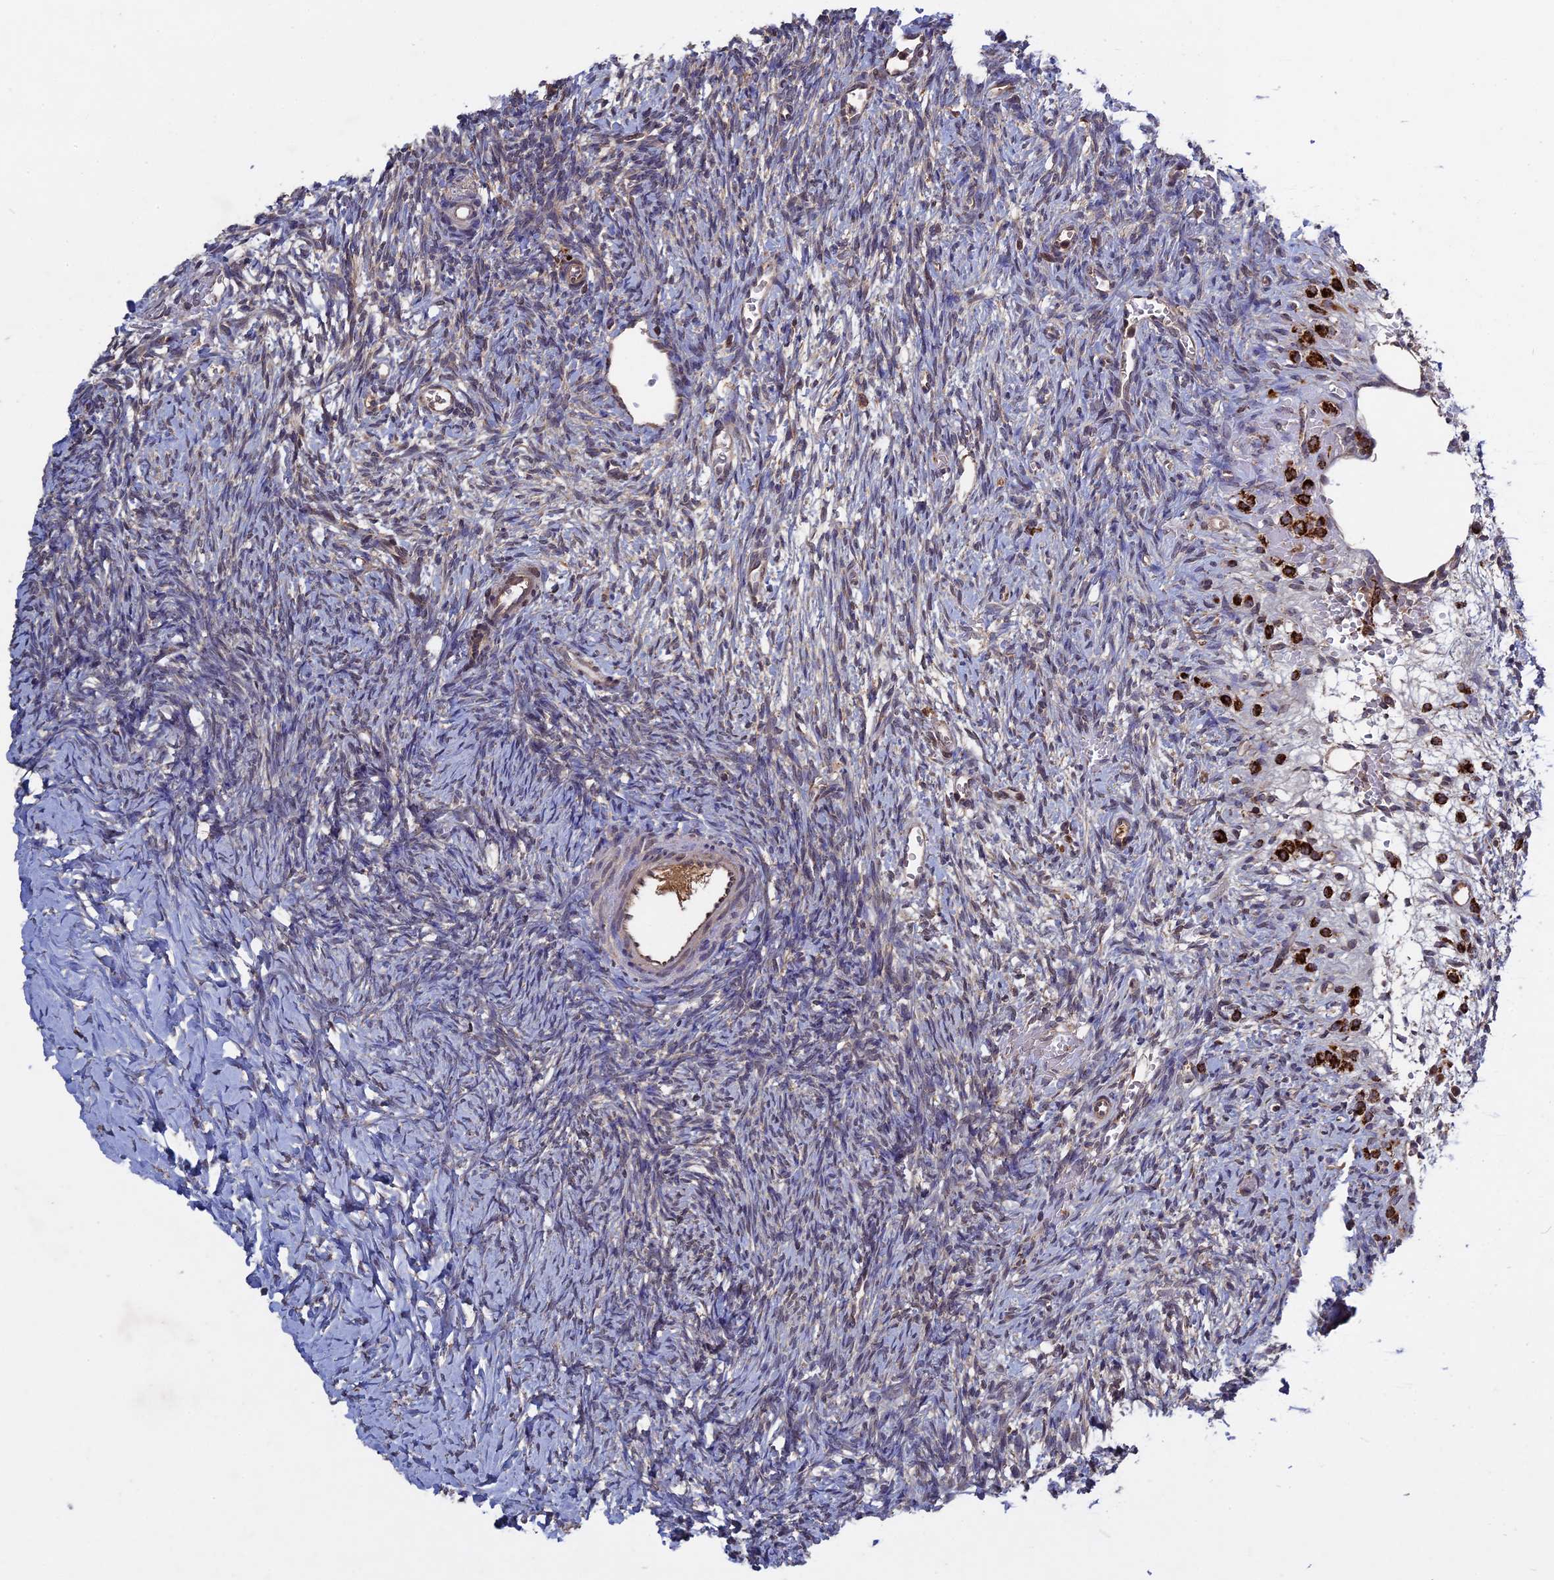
{"staining": {"intensity": "negative", "quantity": "none", "location": "none"}, "tissue": "ovary", "cell_type": "Ovarian stroma cells", "image_type": "normal", "snomed": [{"axis": "morphology", "description": "Normal tissue, NOS"}, {"axis": "topography", "description": "Ovary"}], "caption": "IHC micrograph of unremarkable human ovary stained for a protein (brown), which exhibits no staining in ovarian stroma cells. Nuclei are stained in blue.", "gene": "RAB15", "patient": {"sex": "female", "age": 39}}